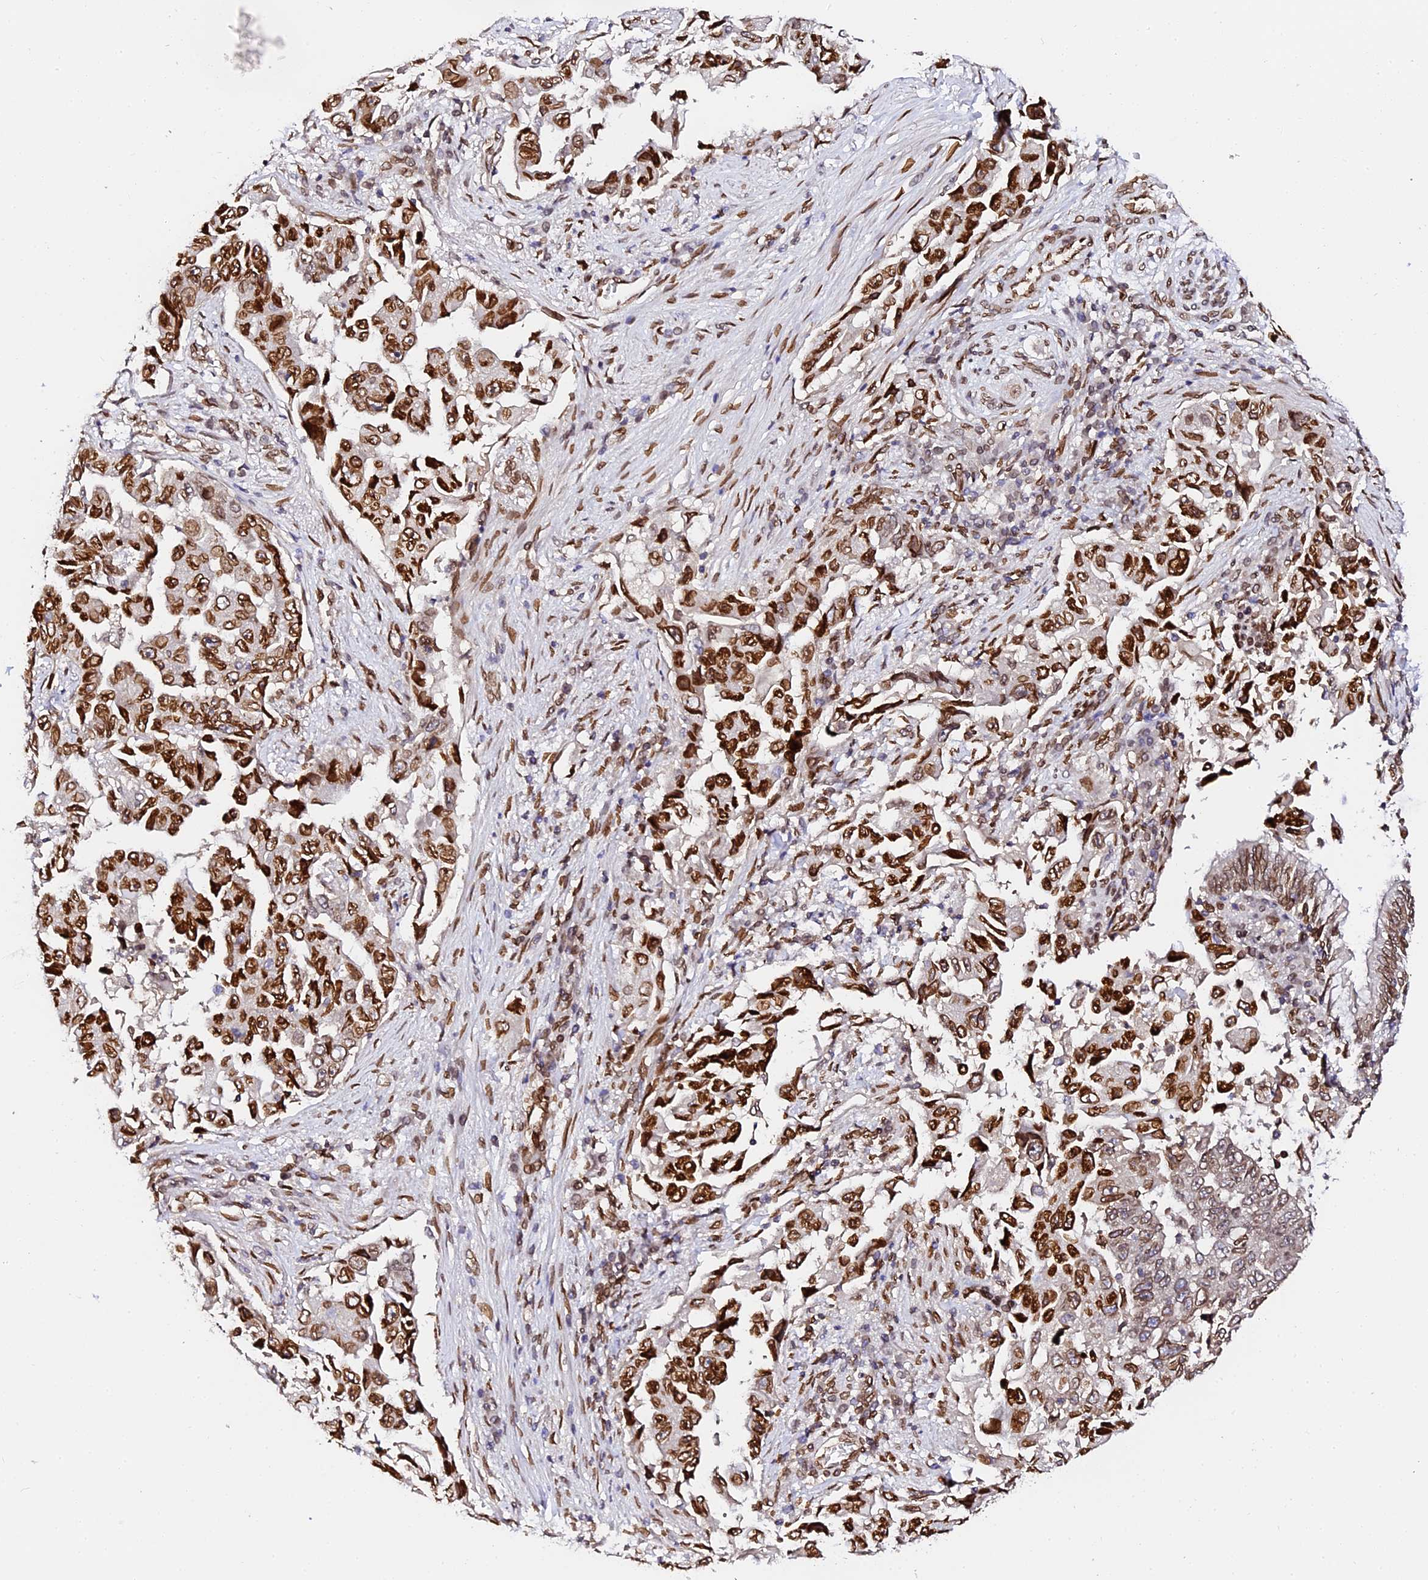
{"staining": {"intensity": "strong", "quantity": ">75%", "location": "cytoplasmic/membranous,nuclear"}, "tissue": "lung cancer", "cell_type": "Tumor cells", "image_type": "cancer", "snomed": [{"axis": "morphology", "description": "Adenocarcinoma, NOS"}, {"axis": "topography", "description": "Lung"}], "caption": "Protein expression analysis of lung cancer (adenocarcinoma) shows strong cytoplasmic/membranous and nuclear staining in about >75% of tumor cells.", "gene": "ANAPC5", "patient": {"sex": "female", "age": 51}}